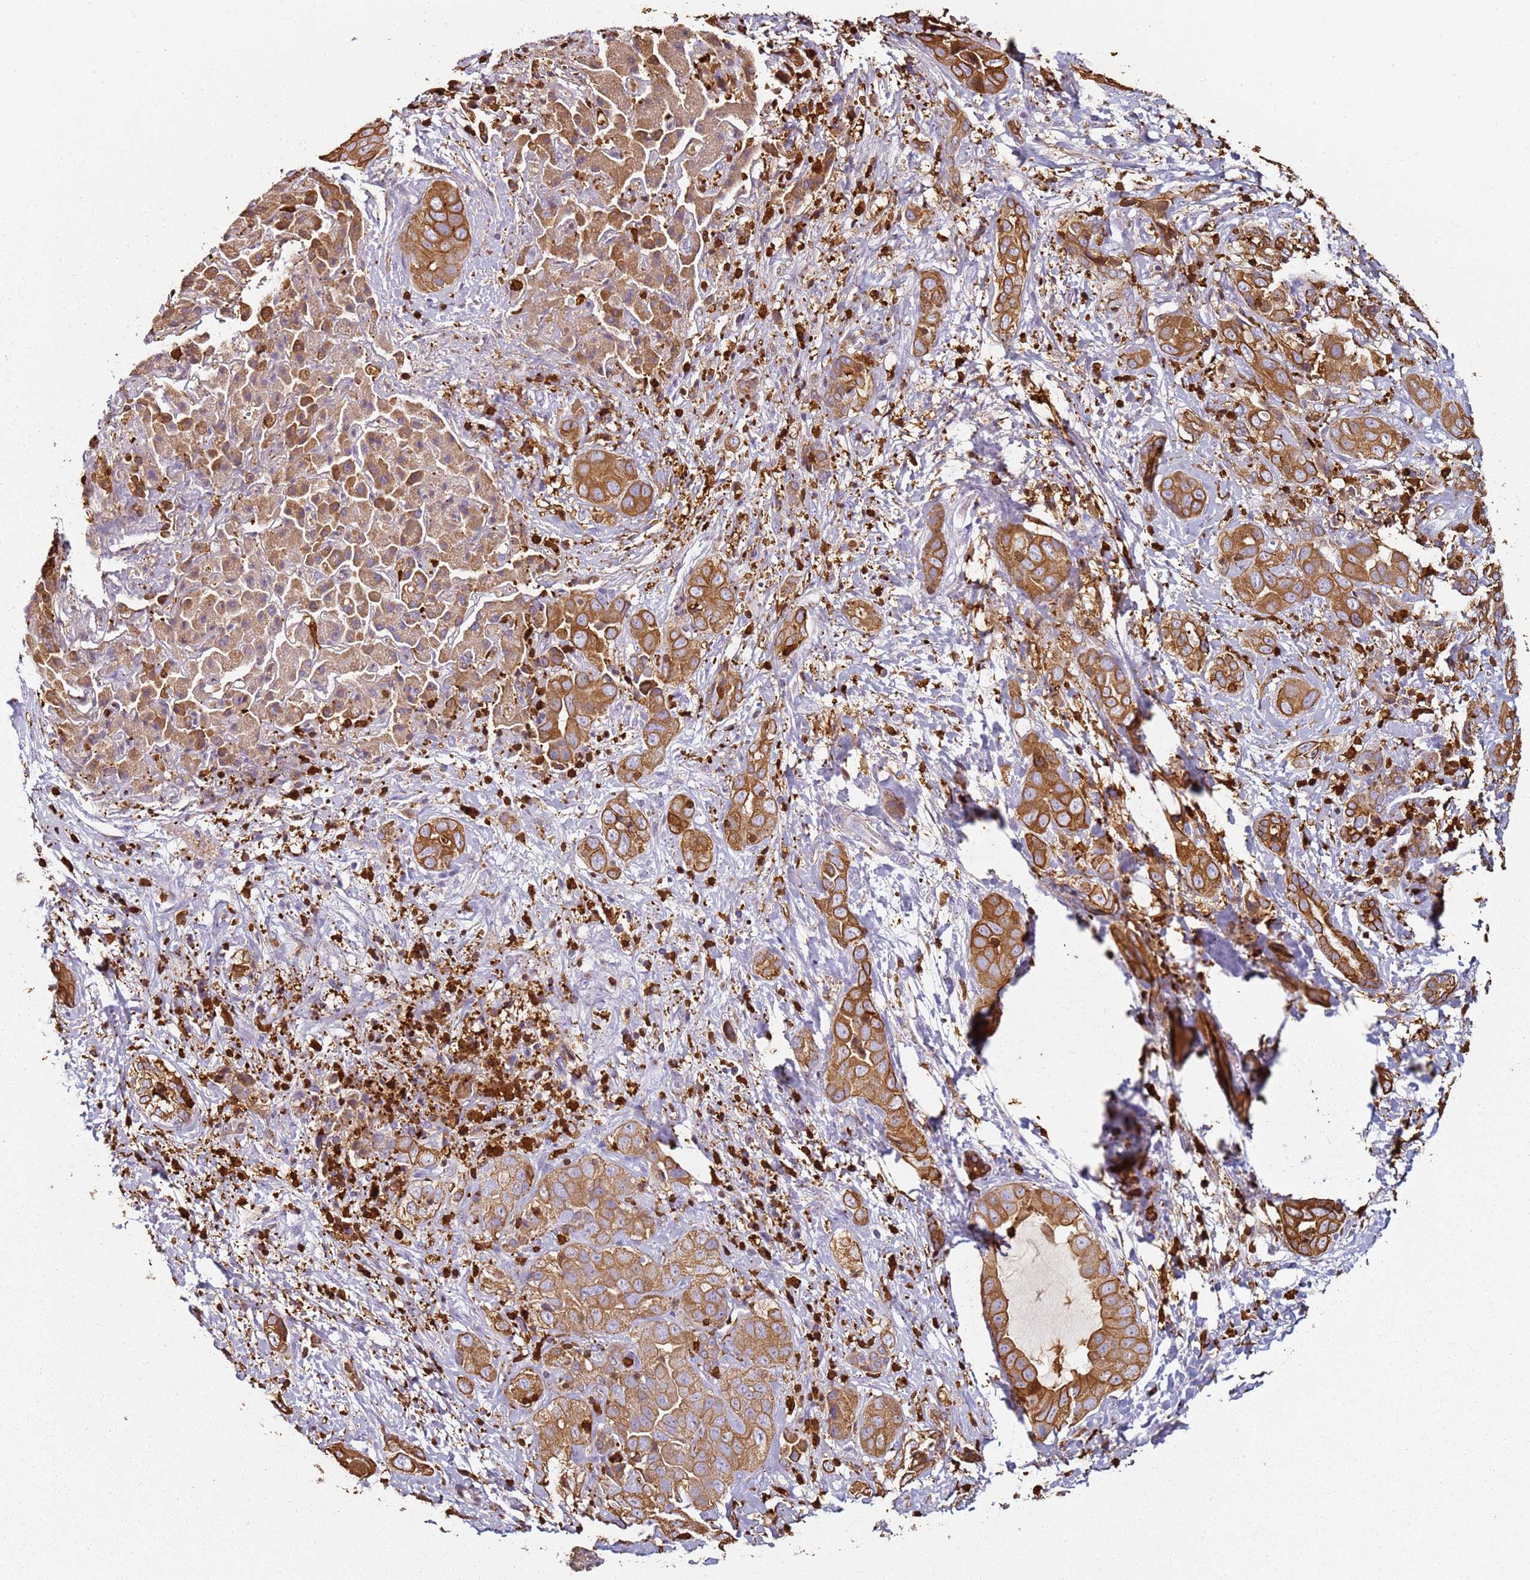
{"staining": {"intensity": "moderate", "quantity": ">75%", "location": "cytoplasmic/membranous"}, "tissue": "liver cancer", "cell_type": "Tumor cells", "image_type": "cancer", "snomed": [{"axis": "morphology", "description": "Cholangiocarcinoma"}, {"axis": "topography", "description": "Liver"}], "caption": "Brown immunohistochemical staining in liver cancer displays moderate cytoplasmic/membranous staining in approximately >75% of tumor cells.", "gene": "S100A4", "patient": {"sex": "female", "age": 52}}